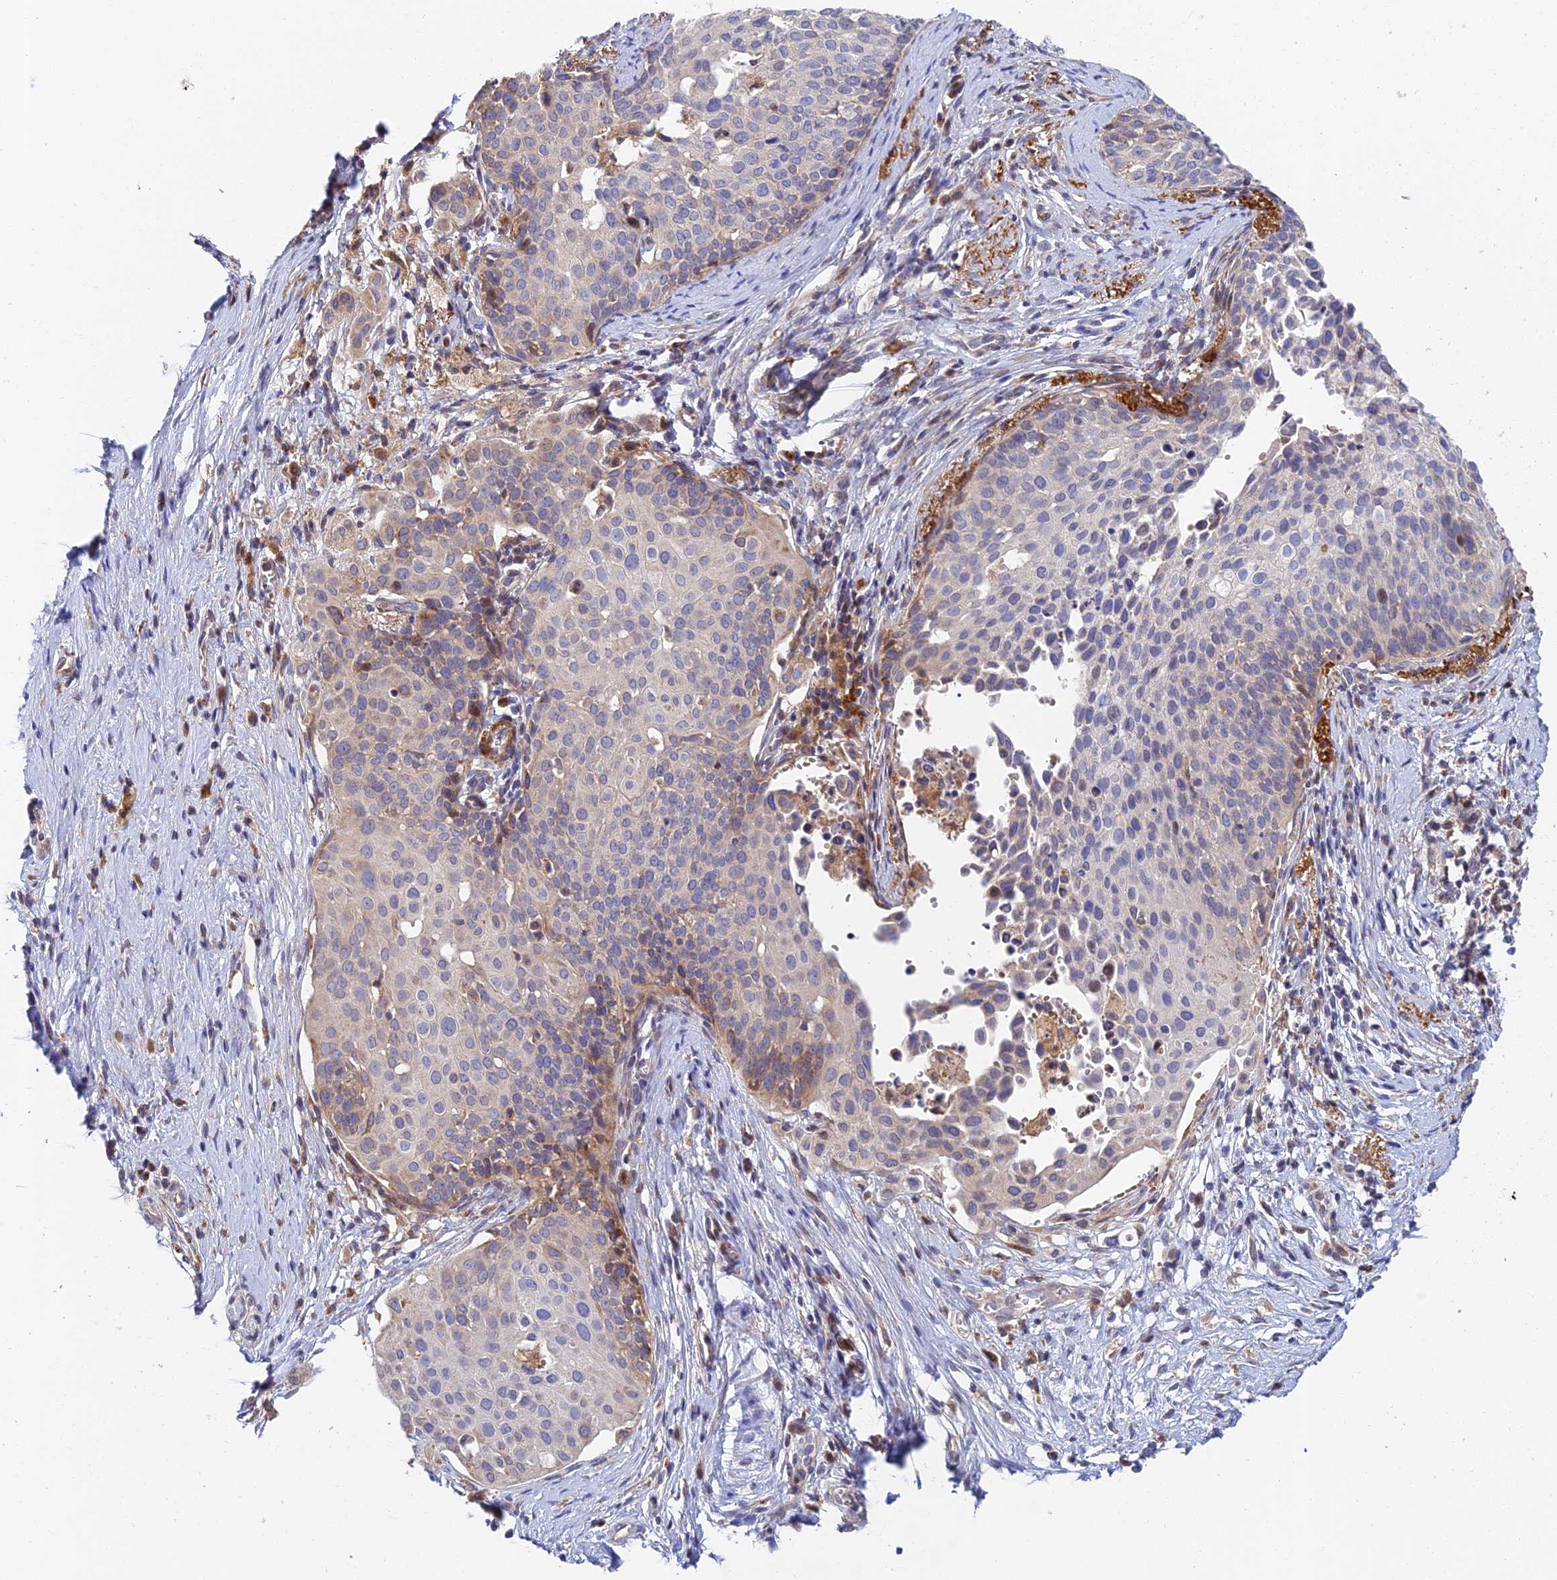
{"staining": {"intensity": "negative", "quantity": "none", "location": "none"}, "tissue": "cervical cancer", "cell_type": "Tumor cells", "image_type": "cancer", "snomed": [{"axis": "morphology", "description": "Squamous cell carcinoma, NOS"}, {"axis": "topography", "description": "Cervix"}], "caption": "Photomicrograph shows no significant protein expression in tumor cells of cervical squamous cell carcinoma.", "gene": "FUOM", "patient": {"sex": "female", "age": 44}}